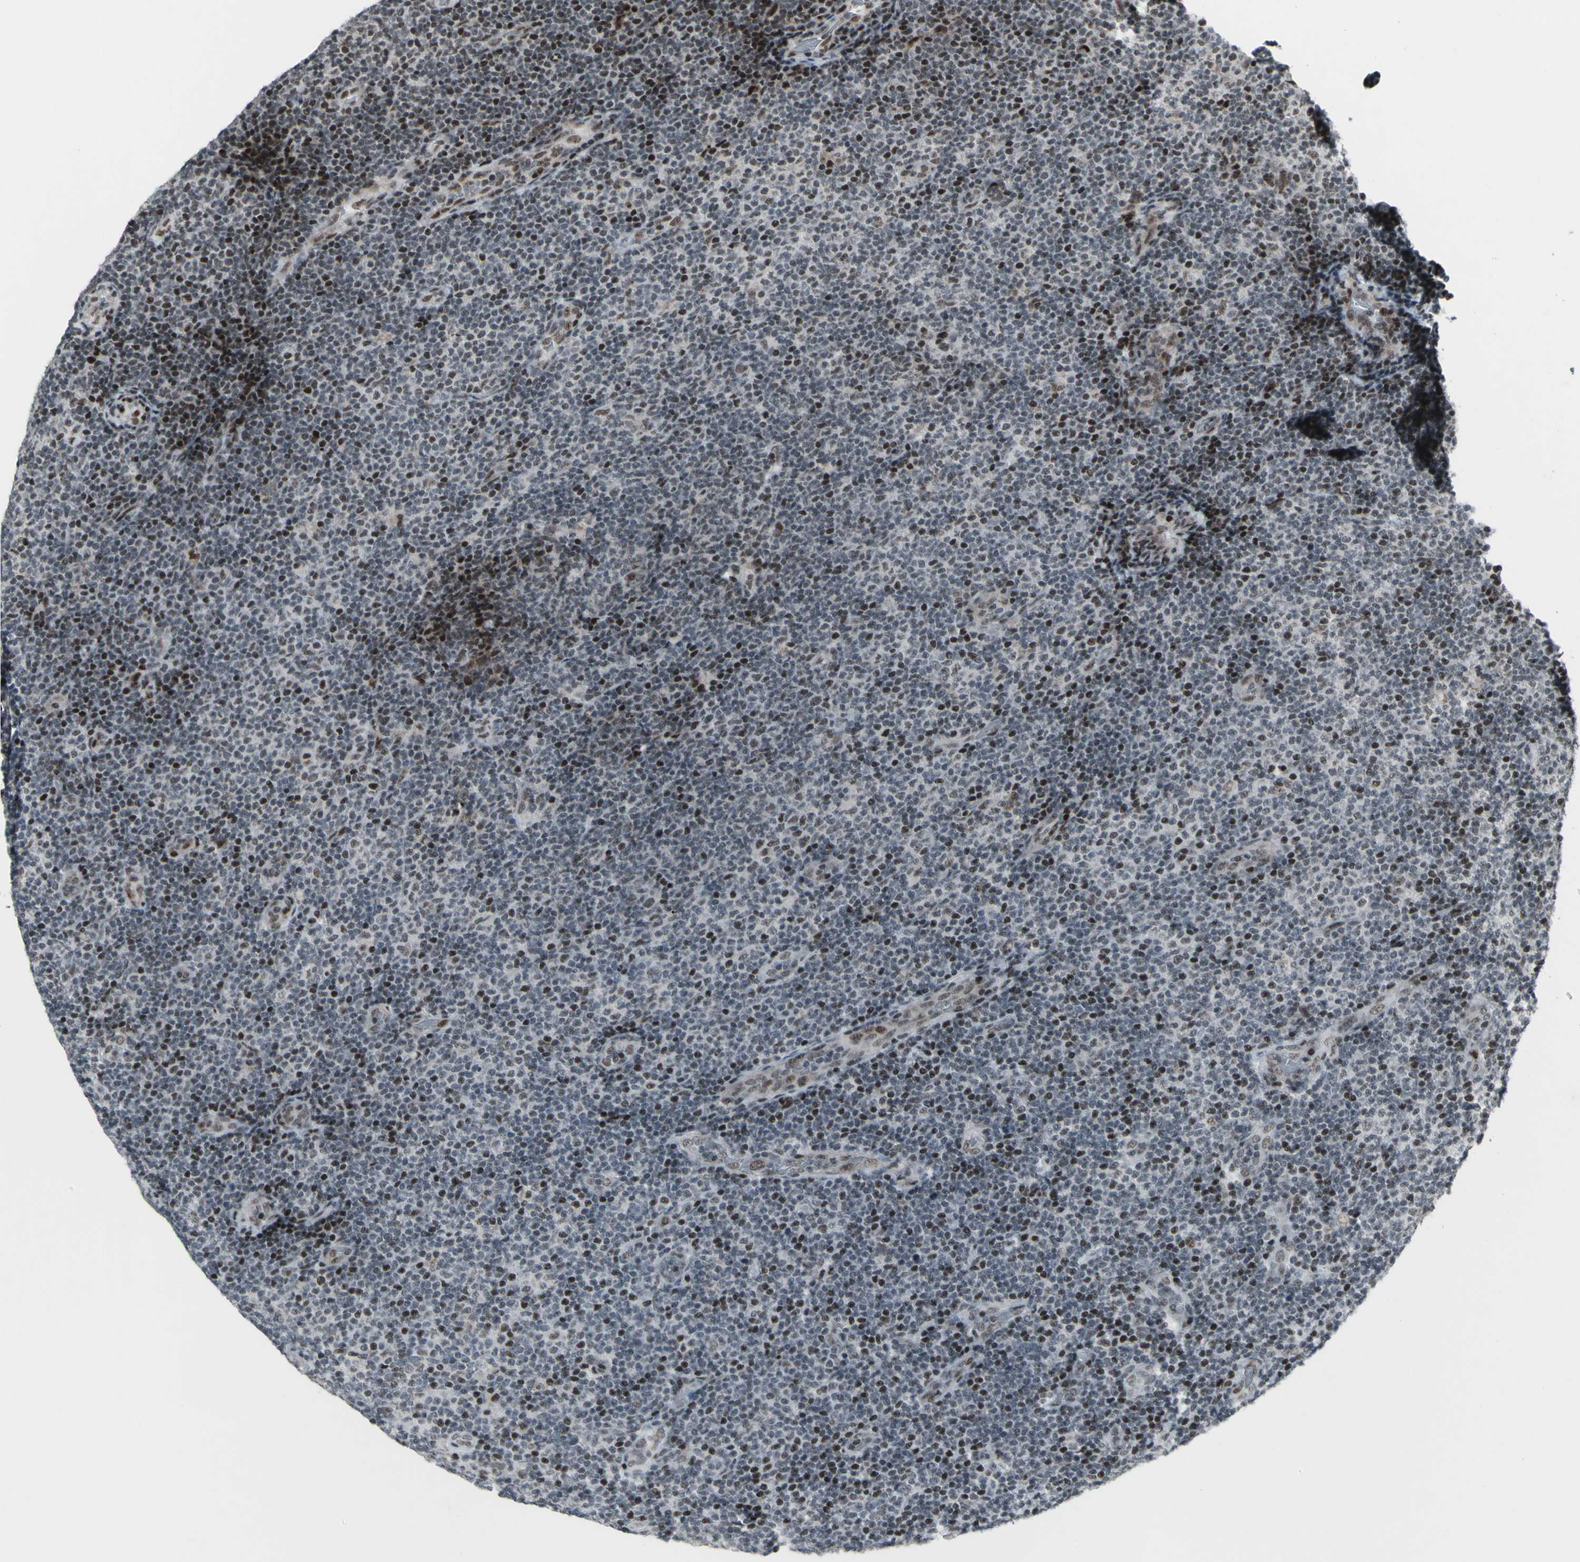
{"staining": {"intensity": "strong", "quantity": "25%-75%", "location": "nuclear"}, "tissue": "lymphoma", "cell_type": "Tumor cells", "image_type": "cancer", "snomed": [{"axis": "morphology", "description": "Malignant lymphoma, non-Hodgkin's type, Low grade"}, {"axis": "topography", "description": "Lymph node"}], "caption": "Immunohistochemical staining of human lymphoma exhibits strong nuclear protein staining in about 25%-75% of tumor cells.", "gene": "SUPT6H", "patient": {"sex": "male", "age": 83}}